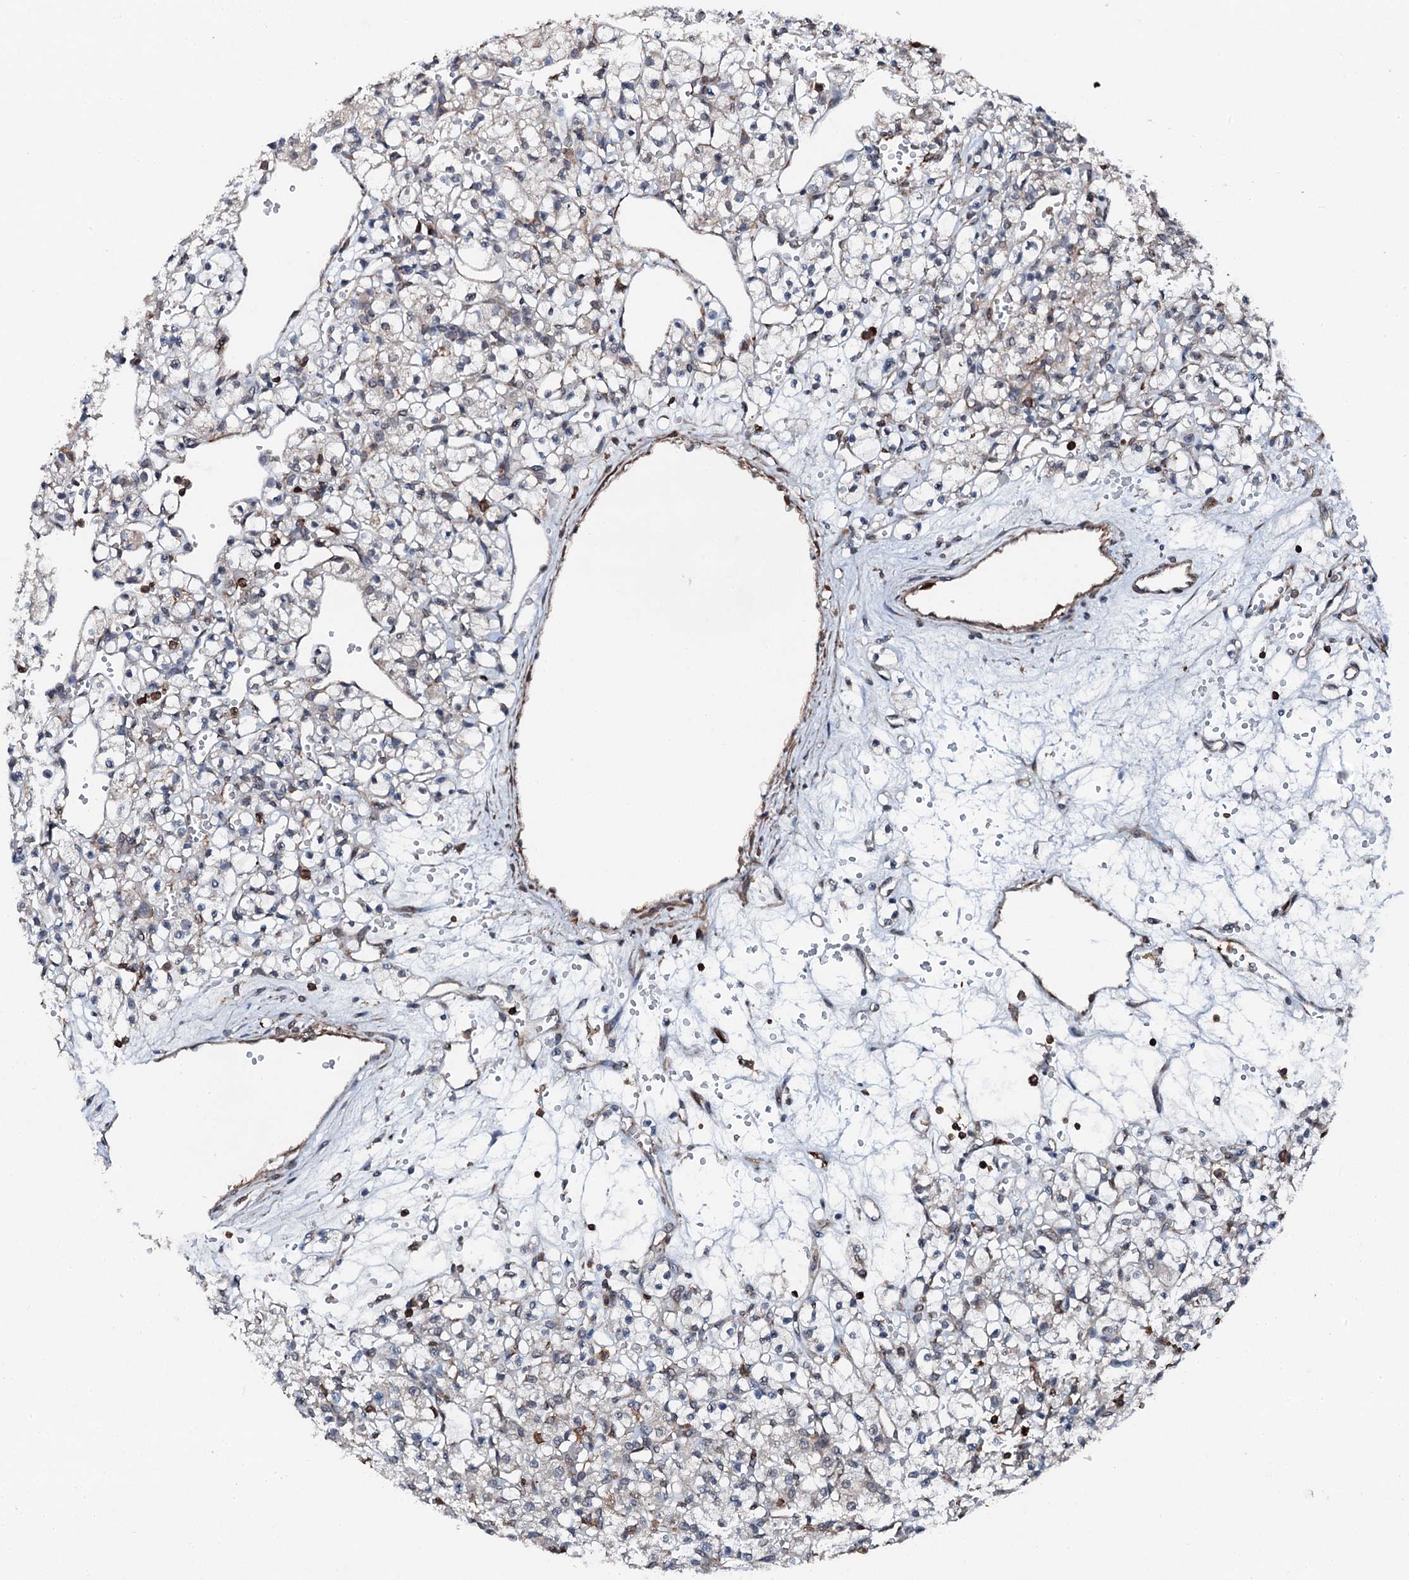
{"staining": {"intensity": "negative", "quantity": "none", "location": "none"}, "tissue": "renal cancer", "cell_type": "Tumor cells", "image_type": "cancer", "snomed": [{"axis": "morphology", "description": "Adenocarcinoma, NOS"}, {"axis": "topography", "description": "Kidney"}], "caption": "Renal adenocarcinoma stained for a protein using immunohistochemistry demonstrates no staining tumor cells.", "gene": "EDC4", "patient": {"sex": "female", "age": 59}}